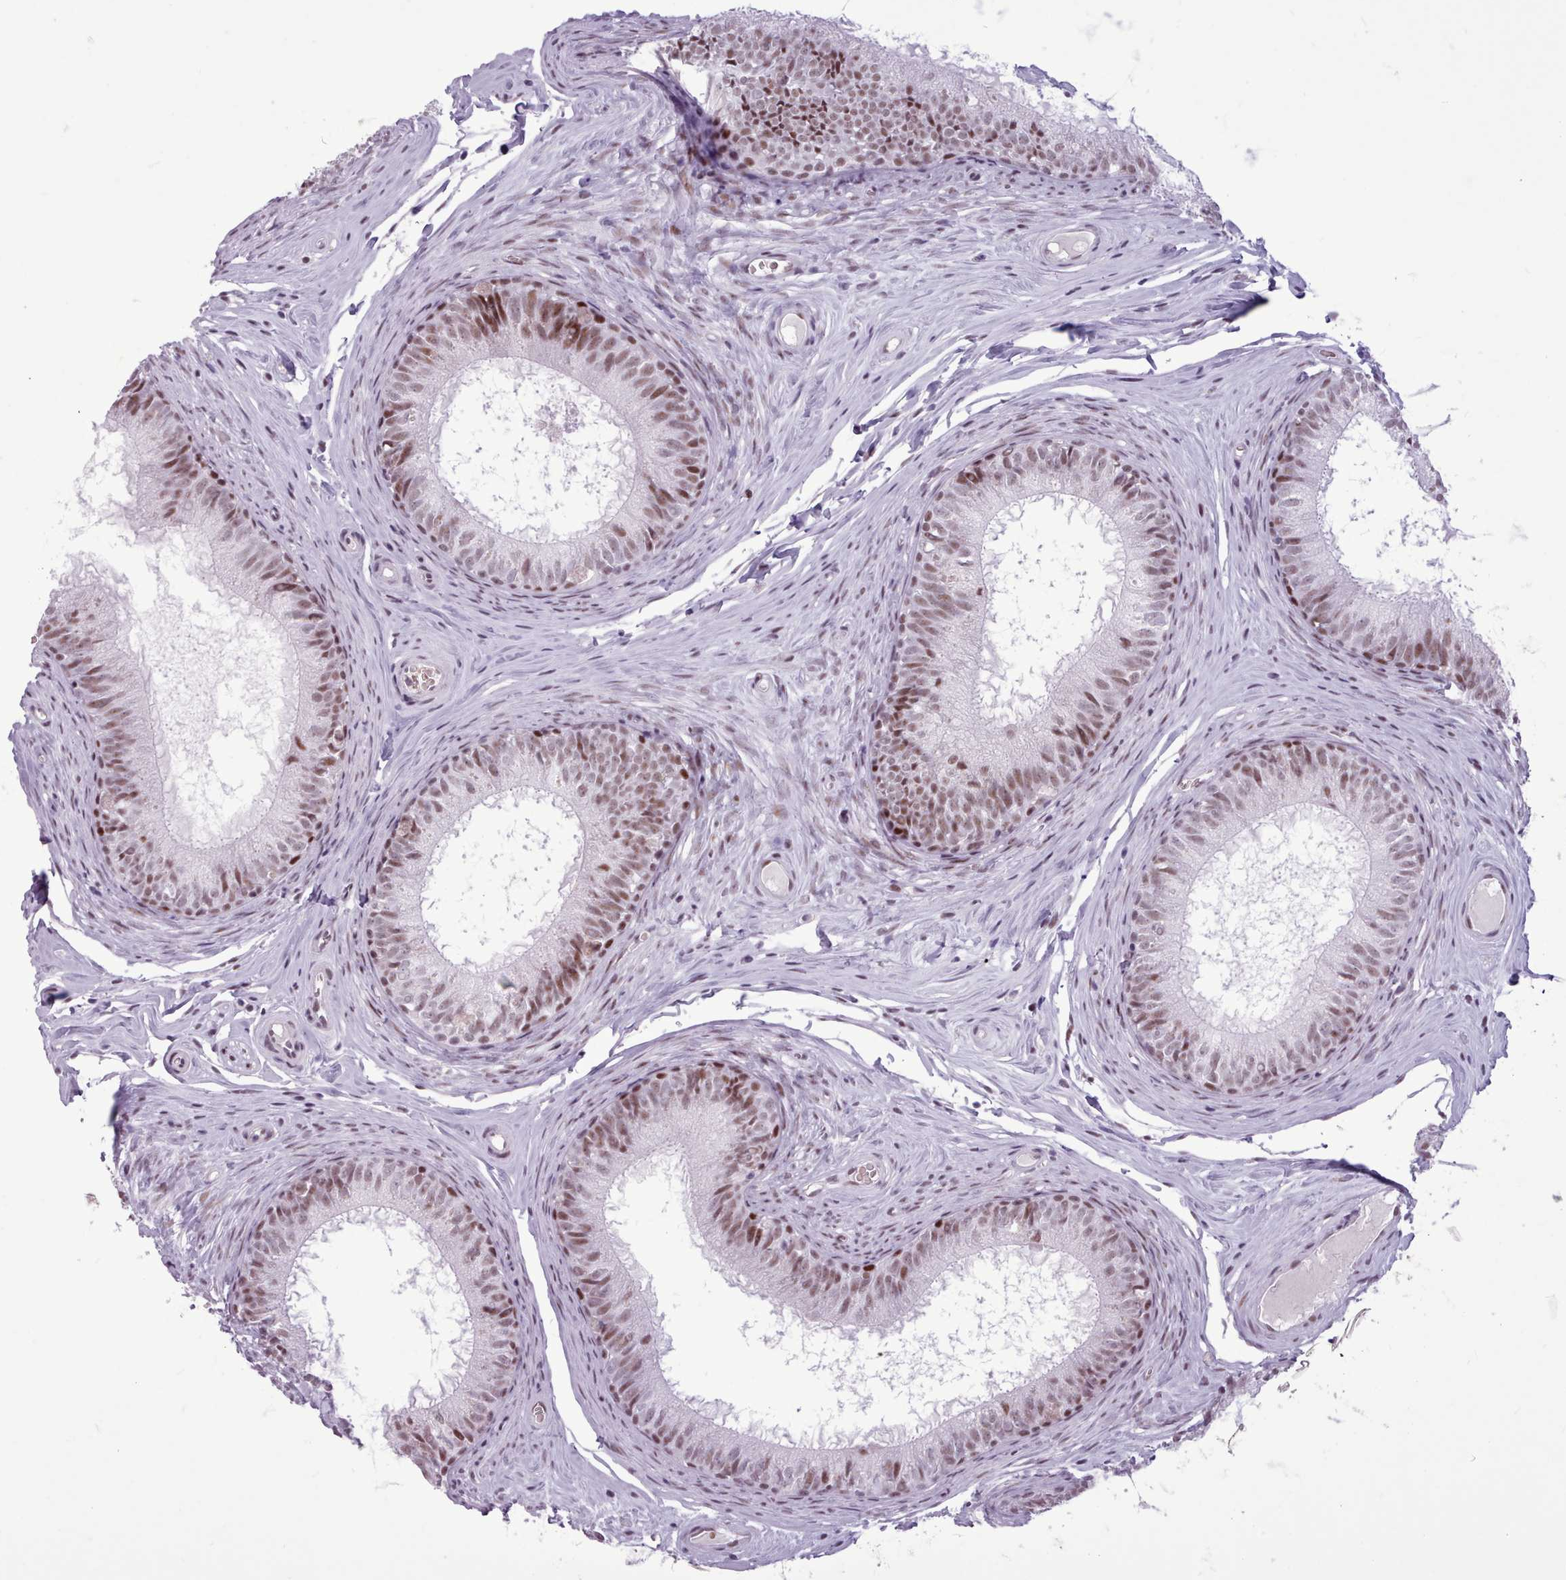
{"staining": {"intensity": "moderate", "quantity": ">75%", "location": "nuclear"}, "tissue": "epididymis", "cell_type": "Glandular cells", "image_type": "normal", "snomed": [{"axis": "morphology", "description": "Normal tissue, NOS"}, {"axis": "topography", "description": "Epididymis"}], "caption": "Immunohistochemistry of normal epididymis displays medium levels of moderate nuclear expression in approximately >75% of glandular cells.", "gene": "SRSF4", "patient": {"sex": "male", "age": 25}}